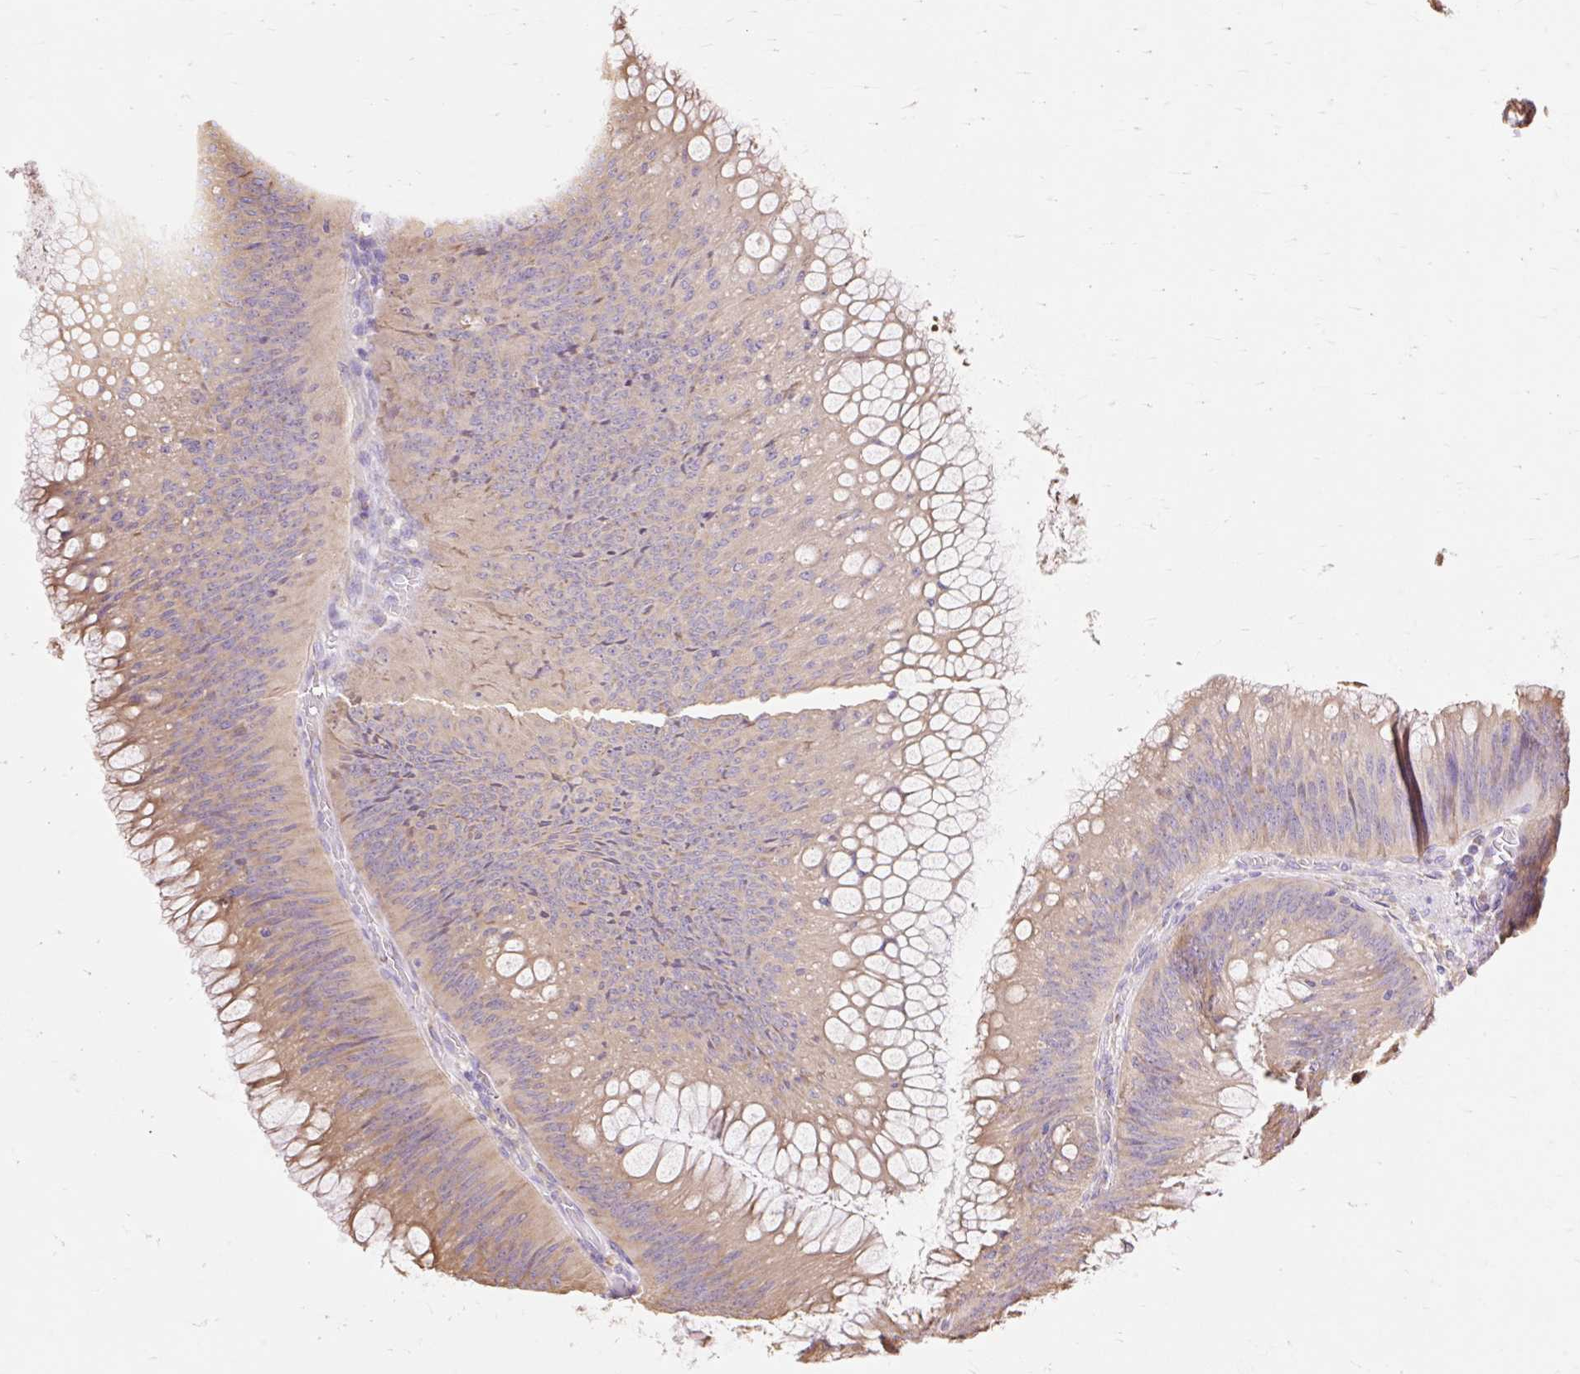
{"staining": {"intensity": "weak", "quantity": ">75%", "location": "cytoplasmic/membranous"}, "tissue": "colorectal cancer", "cell_type": "Tumor cells", "image_type": "cancer", "snomed": [{"axis": "morphology", "description": "Adenocarcinoma, NOS"}, {"axis": "topography", "description": "Rectum"}], "caption": "Immunohistochemistry histopathology image of human colorectal adenocarcinoma stained for a protein (brown), which displays low levels of weak cytoplasmic/membranous staining in about >75% of tumor cells.", "gene": "RPS17", "patient": {"sex": "female", "age": 72}}